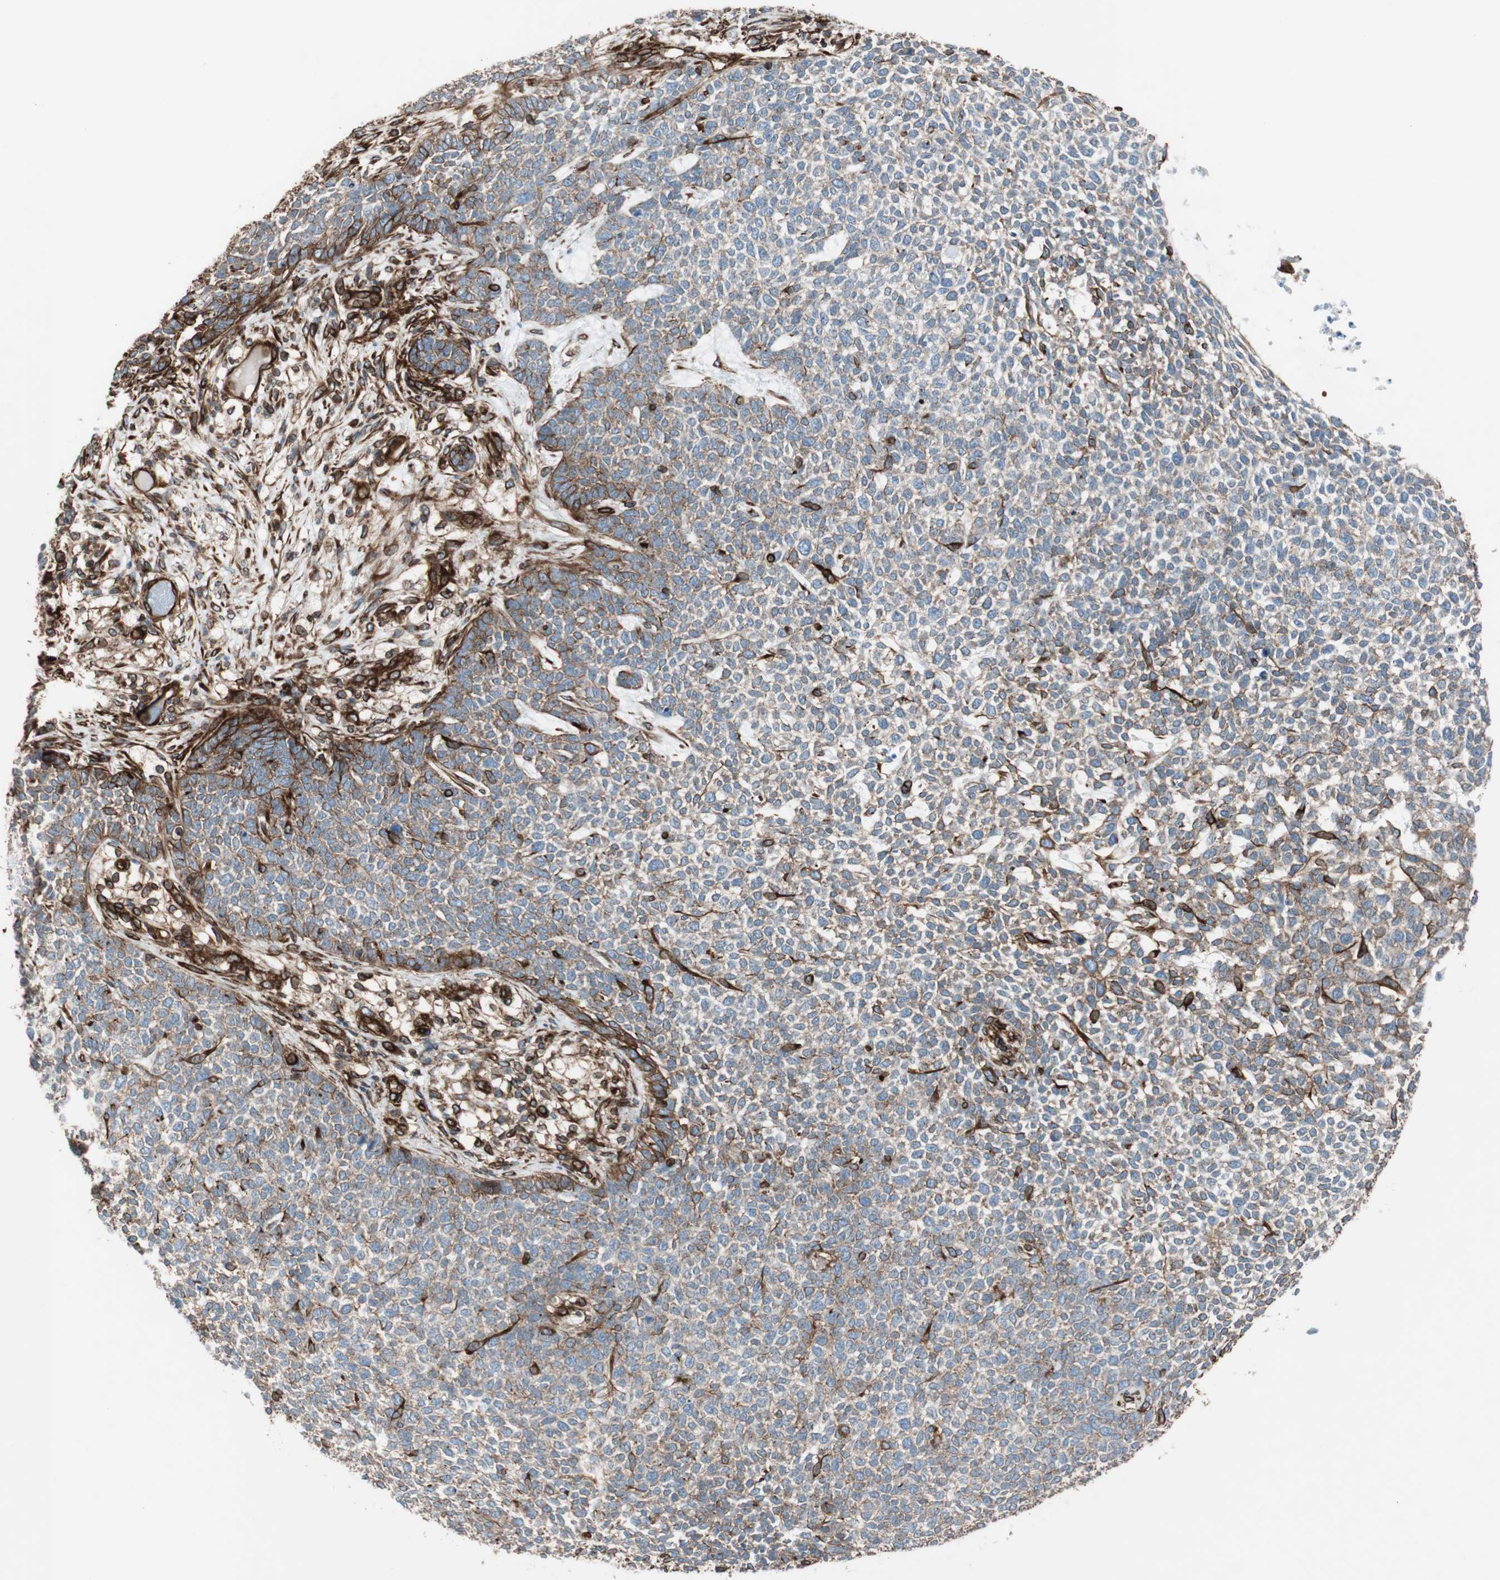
{"staining": {"intensity": "strong", "quantity": "<25%", "location": "cytoplasmic/membranous"}, "tissue": "skin cancer", "cell_type": "Tumor cells", "image_type": "cancer", "snomed": [{"axis": "morphology", "description": "Basal cell carcinoma"}, {"axis": "topography", "description": "Skin"}], "caption": "Immunohistochemical staining of skin cancer (basal cell carcinoma) displays strong cytoplasmic/membranous protein expression in about <25% of tumor cells.", "gene": "TCTA", "patient": {"sex": "female", "age": 84}}